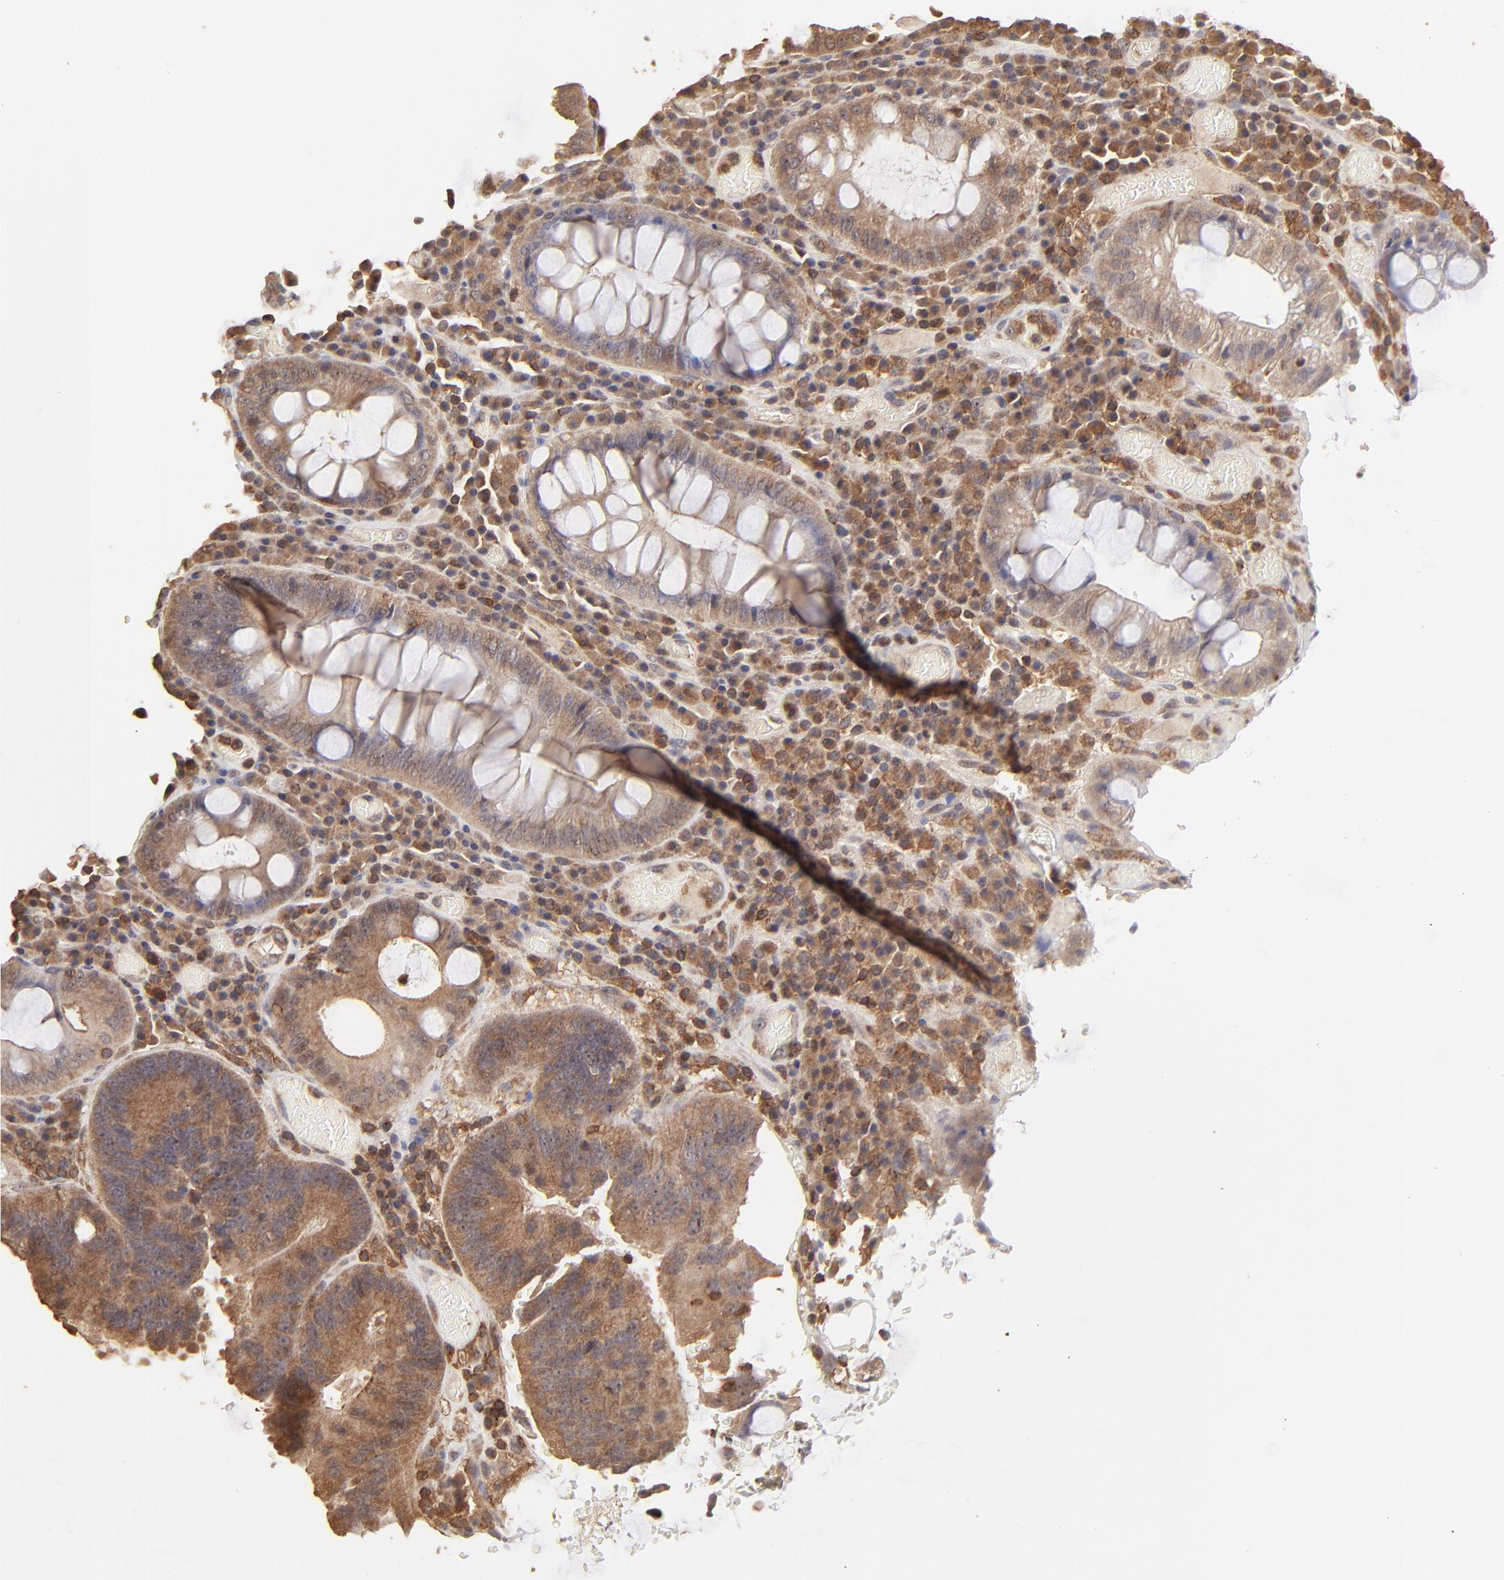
{"staining": {"intensity": "moderate", "quantity": ">75%", "location": "cytoplasmic/membranous"}, "tissue": "colorectal cancer", "cell_type": "Tumor cells", "image_type": "cancer", "snomed": [{"axis": "morphology", "description": "Normal tissue, NOS"}, {"axis": "morphology", "description": "Adenocarcinoma, NOS"}, {"axis": "topography", "description": "Colon"}], "caption": "Protein analysis of colorectal cancer (adenocarcinoma) tissue displays moderate cytoplasmic/membranous staining in approximately >75% of tumor cells.", "gene": "STON2", "patient": {"sex": "female", "age": 78}}